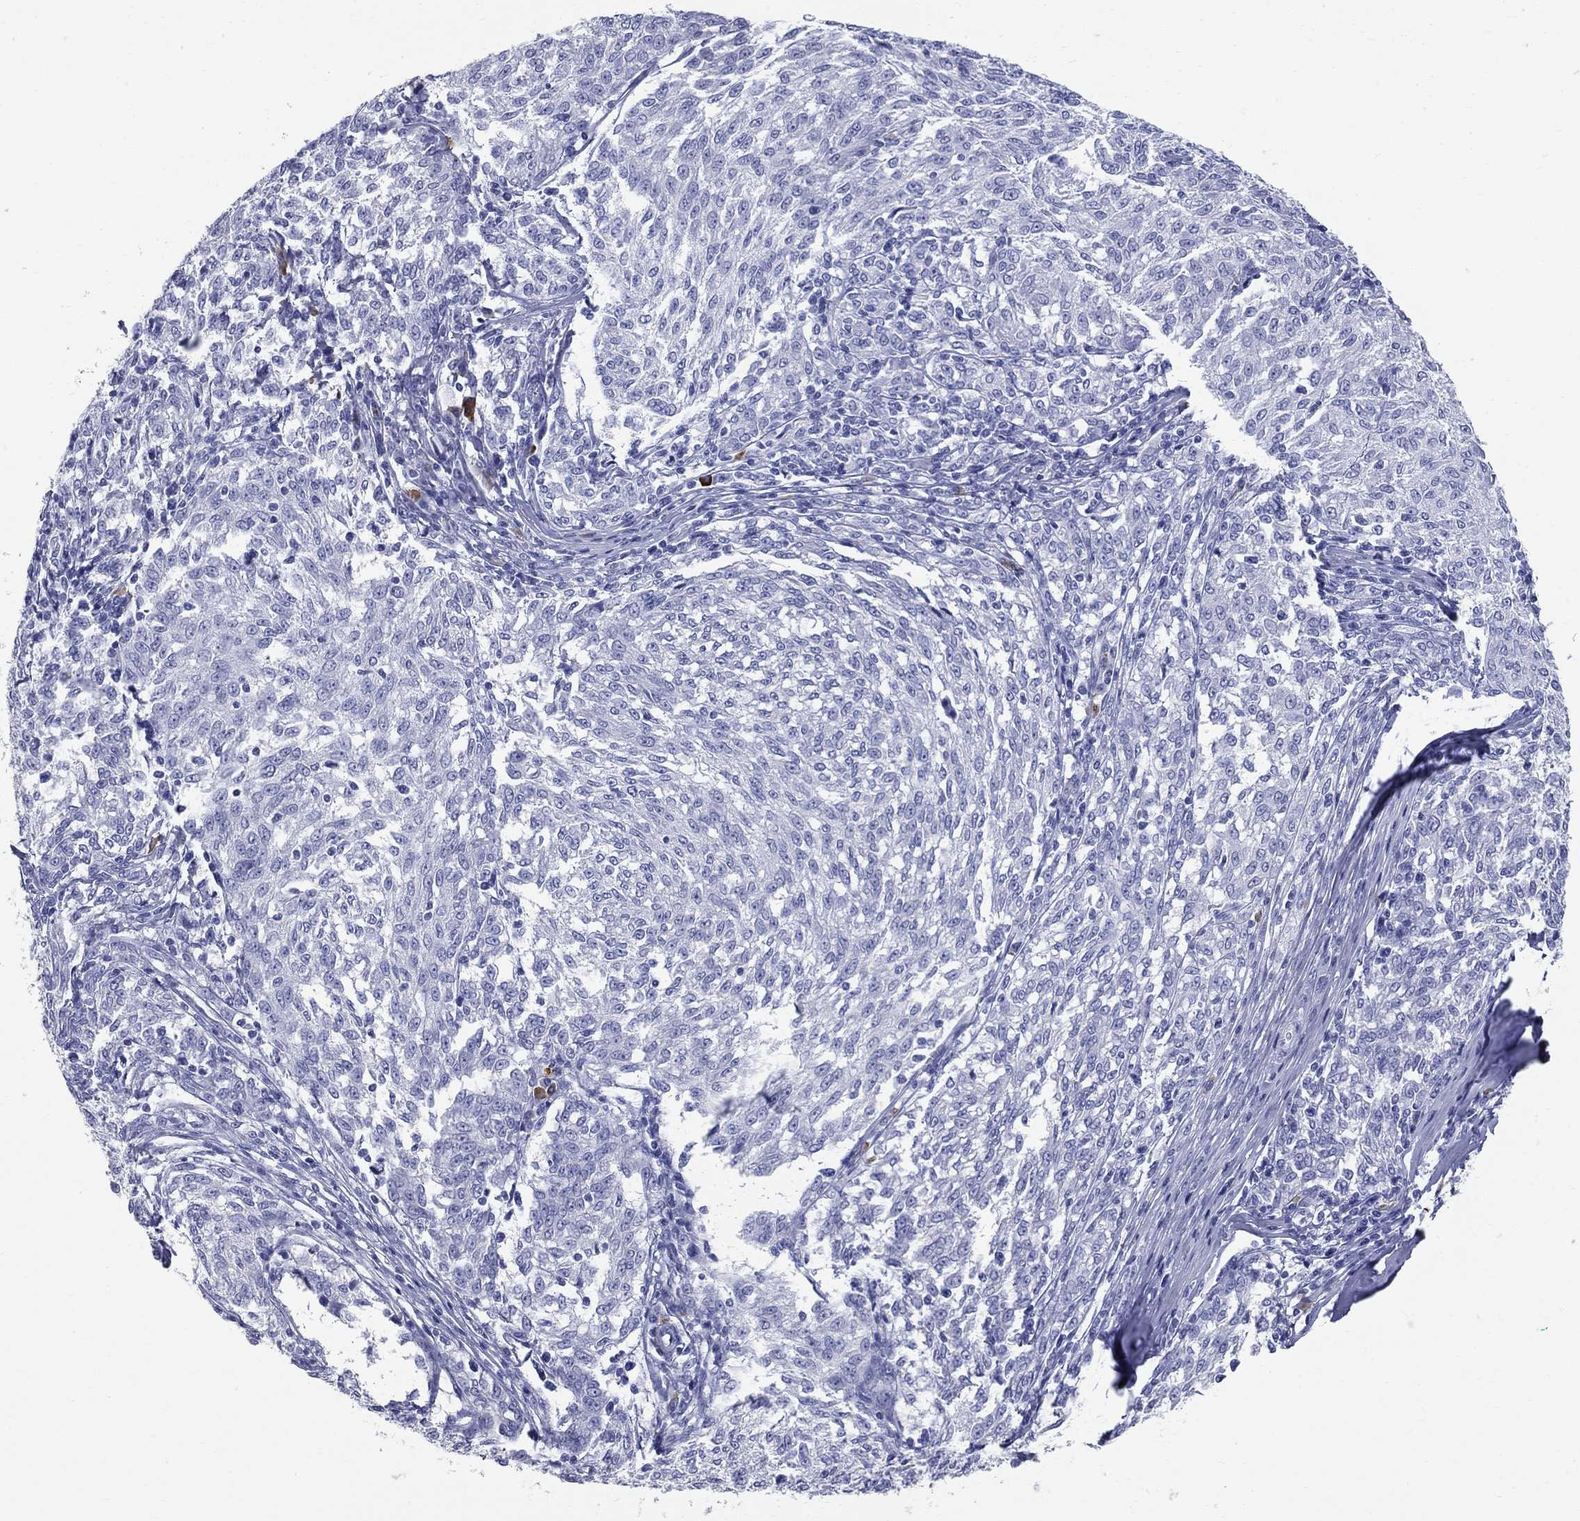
{"staining": {"intensity": "negative", "quantity": "none", "location": "none"}, "tissue": "melanoma", "cell_type": "Tumor cells", "image_type": "cancer", "snomed": [{"axis": "morphology", "description": "Malignant melanoma, NOS"}, {"axis": "topography", "description": "Skin"}], "caption": "A photomicrograph of human malignant melanoma is negative for staining in tumor cells.", "gene": "PHOX2B", "patient": {"sex": "female", "age": 72}}